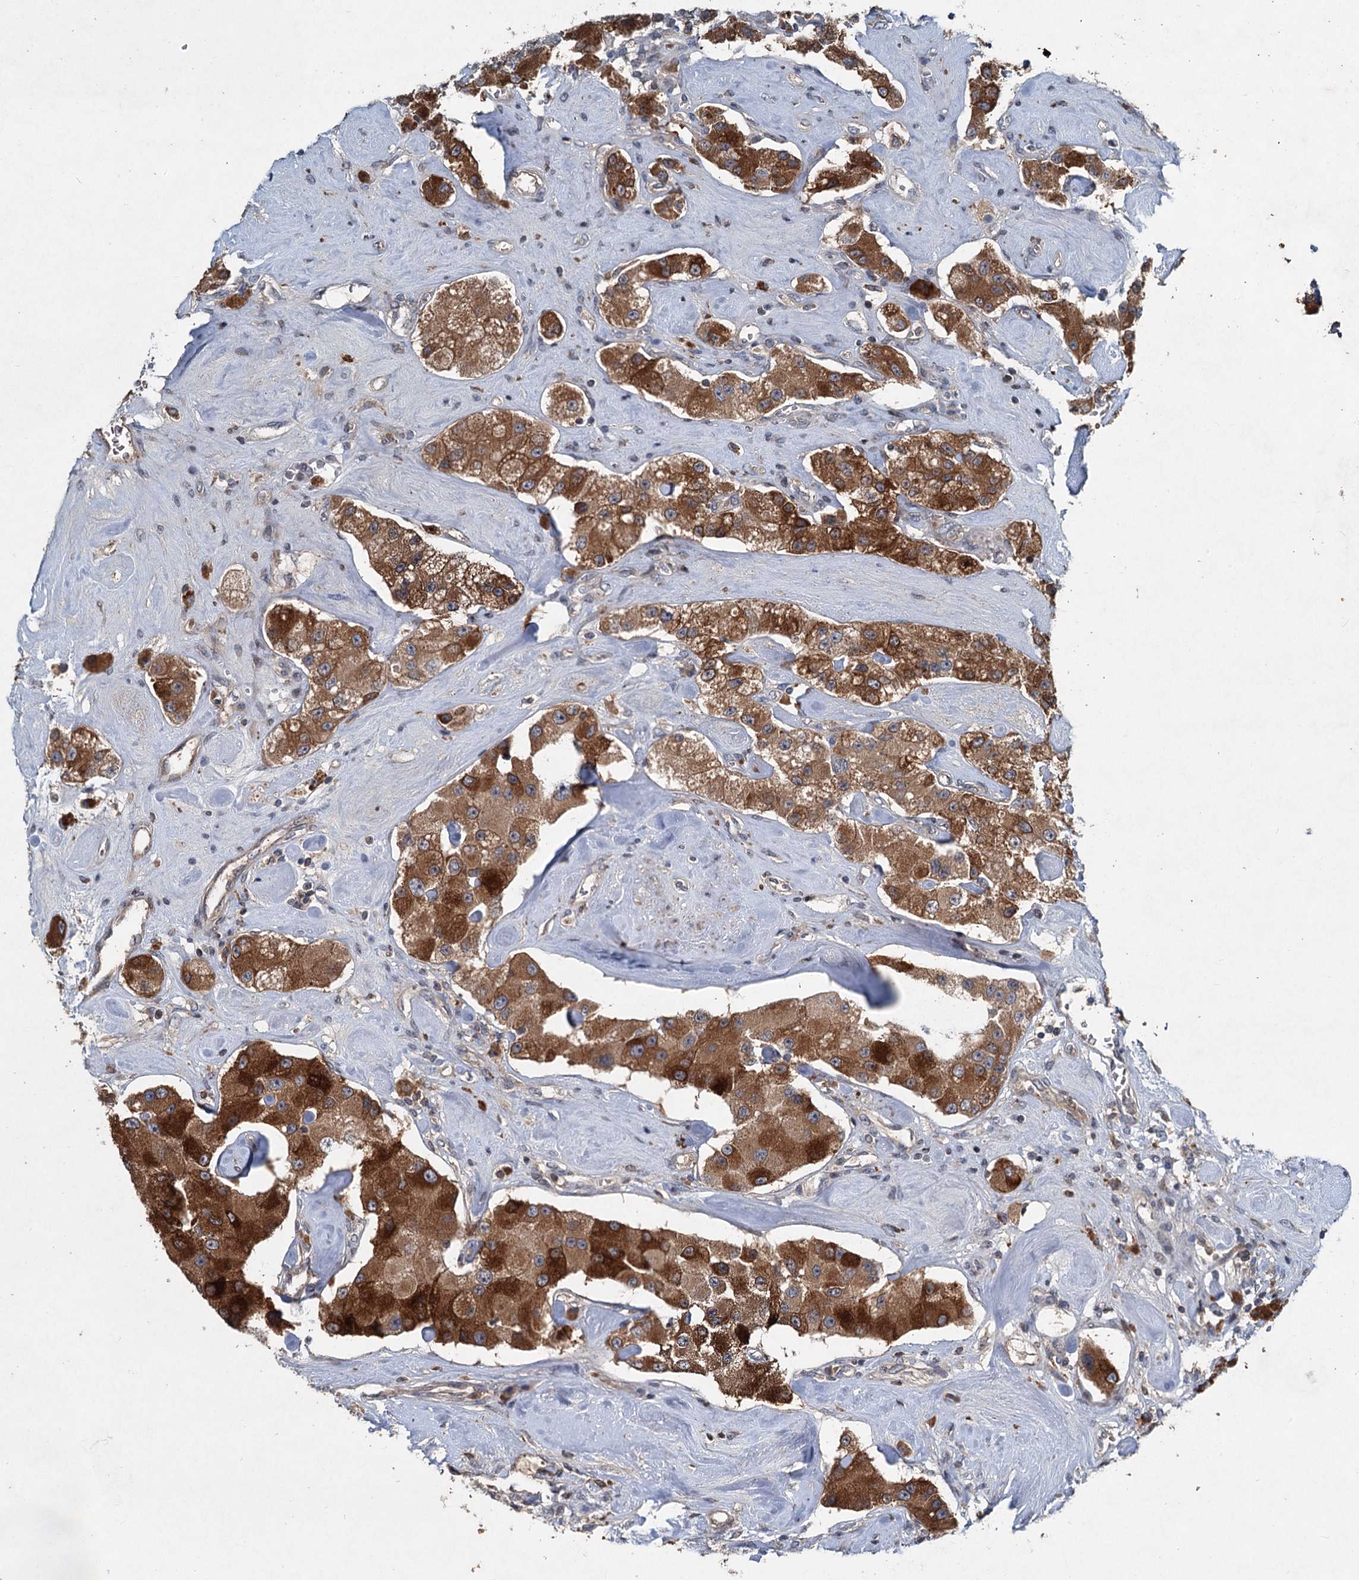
{"staining": {"intensity": "strong", "quantity": ">75%", "location": "cytoplasmic/membranous"}, "tissue": "carcinoid", "cell_type": "Tumor cells", "image_type": "cancer", "snomed": [{"axis": "morphology", "description": "Carcinoid, malignant, NOS"}, {"axis": "topography", "description": "Pancreas"}], "caption": "An IHC image of neoplastic tissue is shown. Protein staining in brown labels strong cytoplasmic/membranous positivity in carcinoid within tumor cells. Using DAB (3,3'-diaminobenzidine) (brown) and hematoxylin (blue) stains, captured at high magnification using brightfield microscopy.", "gene": "TAPBPL", "patient": {"sex": "male", "age": 41}}